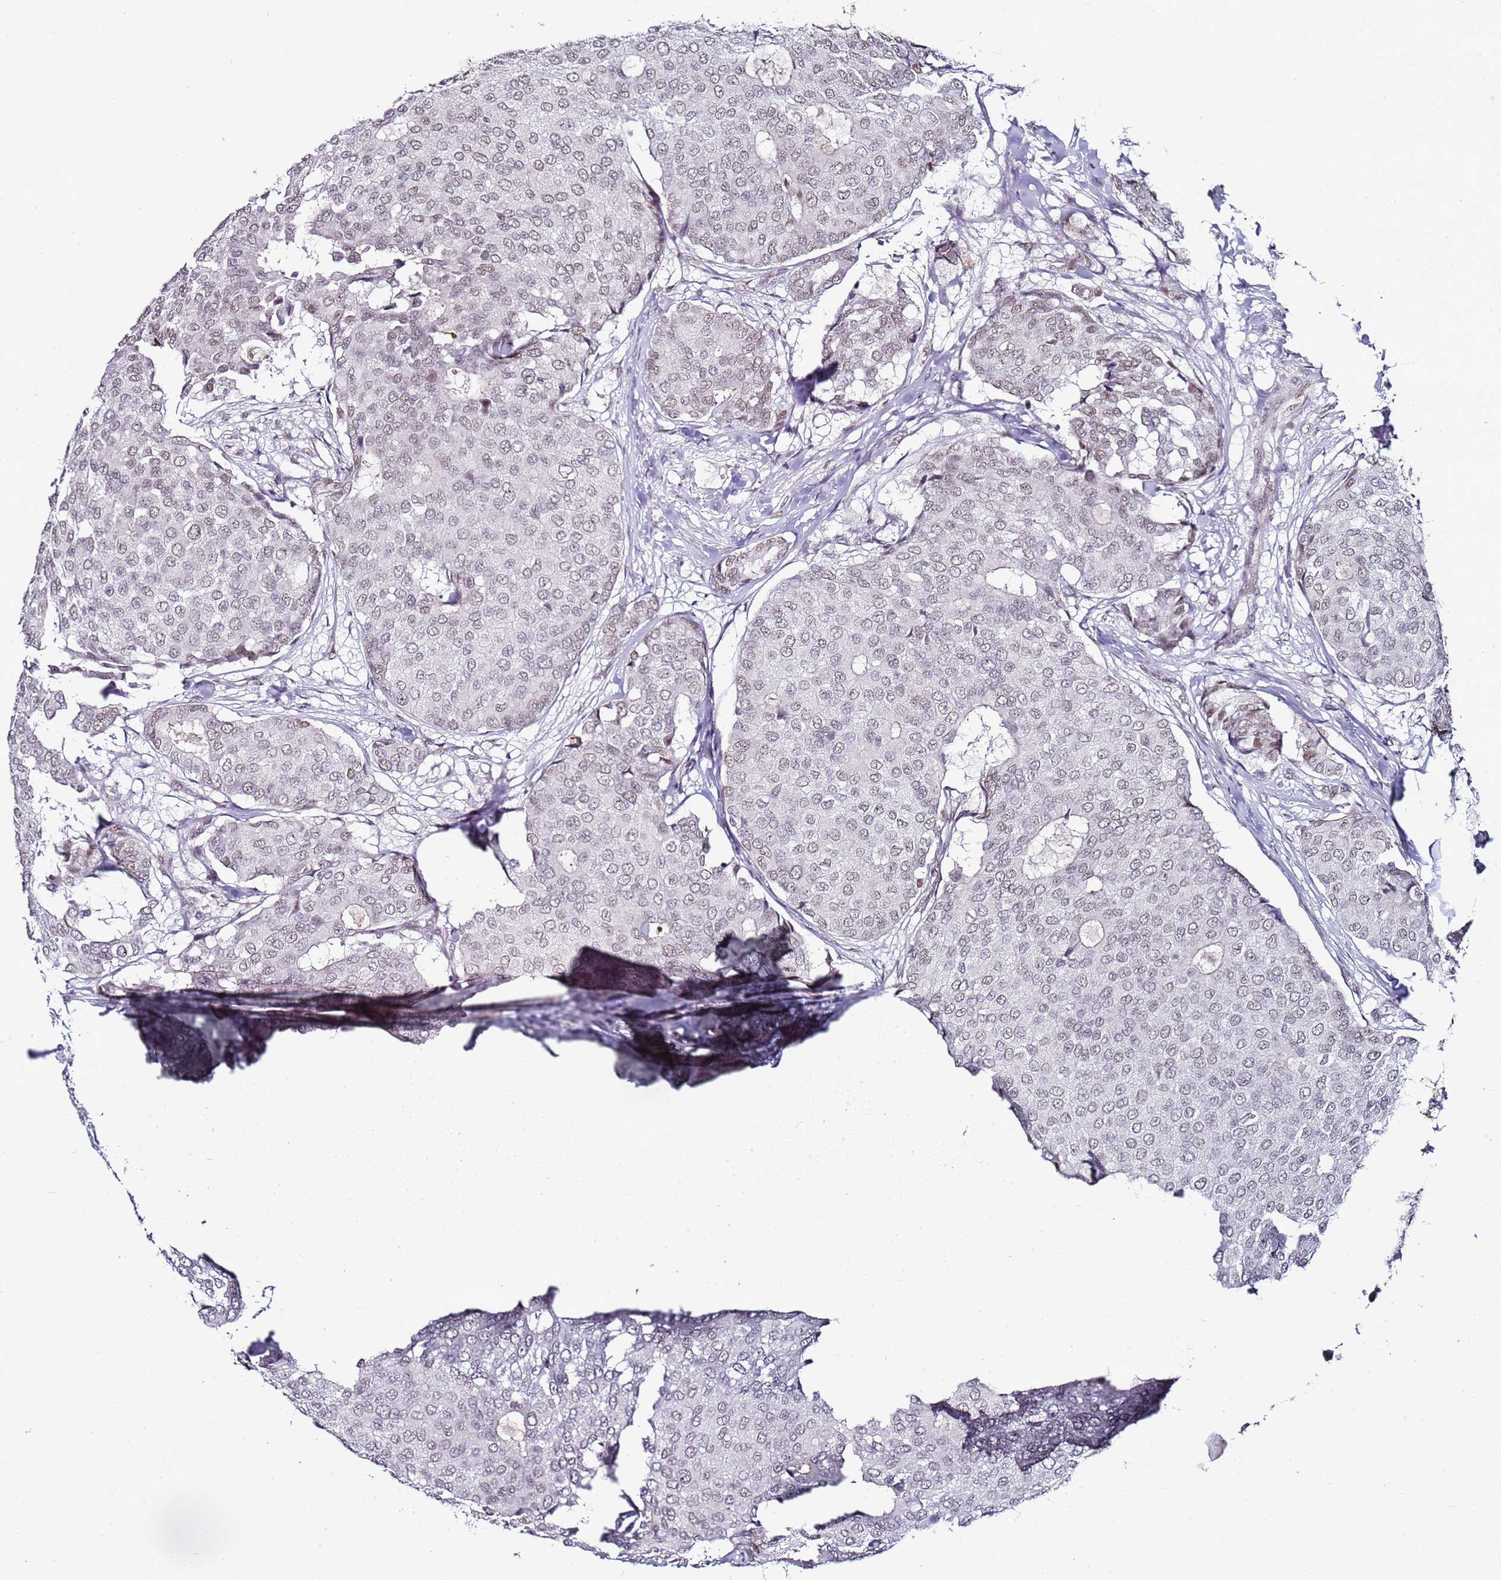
{"staining": {"intensity": "weak", "quantity": "25%-75%", "location": "nuclear"}, "tissue": "breast cancer", "cell_type": "Tumor cells", "image_type": "cancer", "snomed": [{"axis": "morphology", "description": "Duct carcinoma"}, {"axis": "topography", "description": "Breast"}], "caption": "Protein expression analysis of breast invasive ductal carcinoma exhibits weak nuclear positivity in about 25%-75% of tumor cells.", "gene": "PSMA7", "patient": {"sex": "female", "age": 75}}